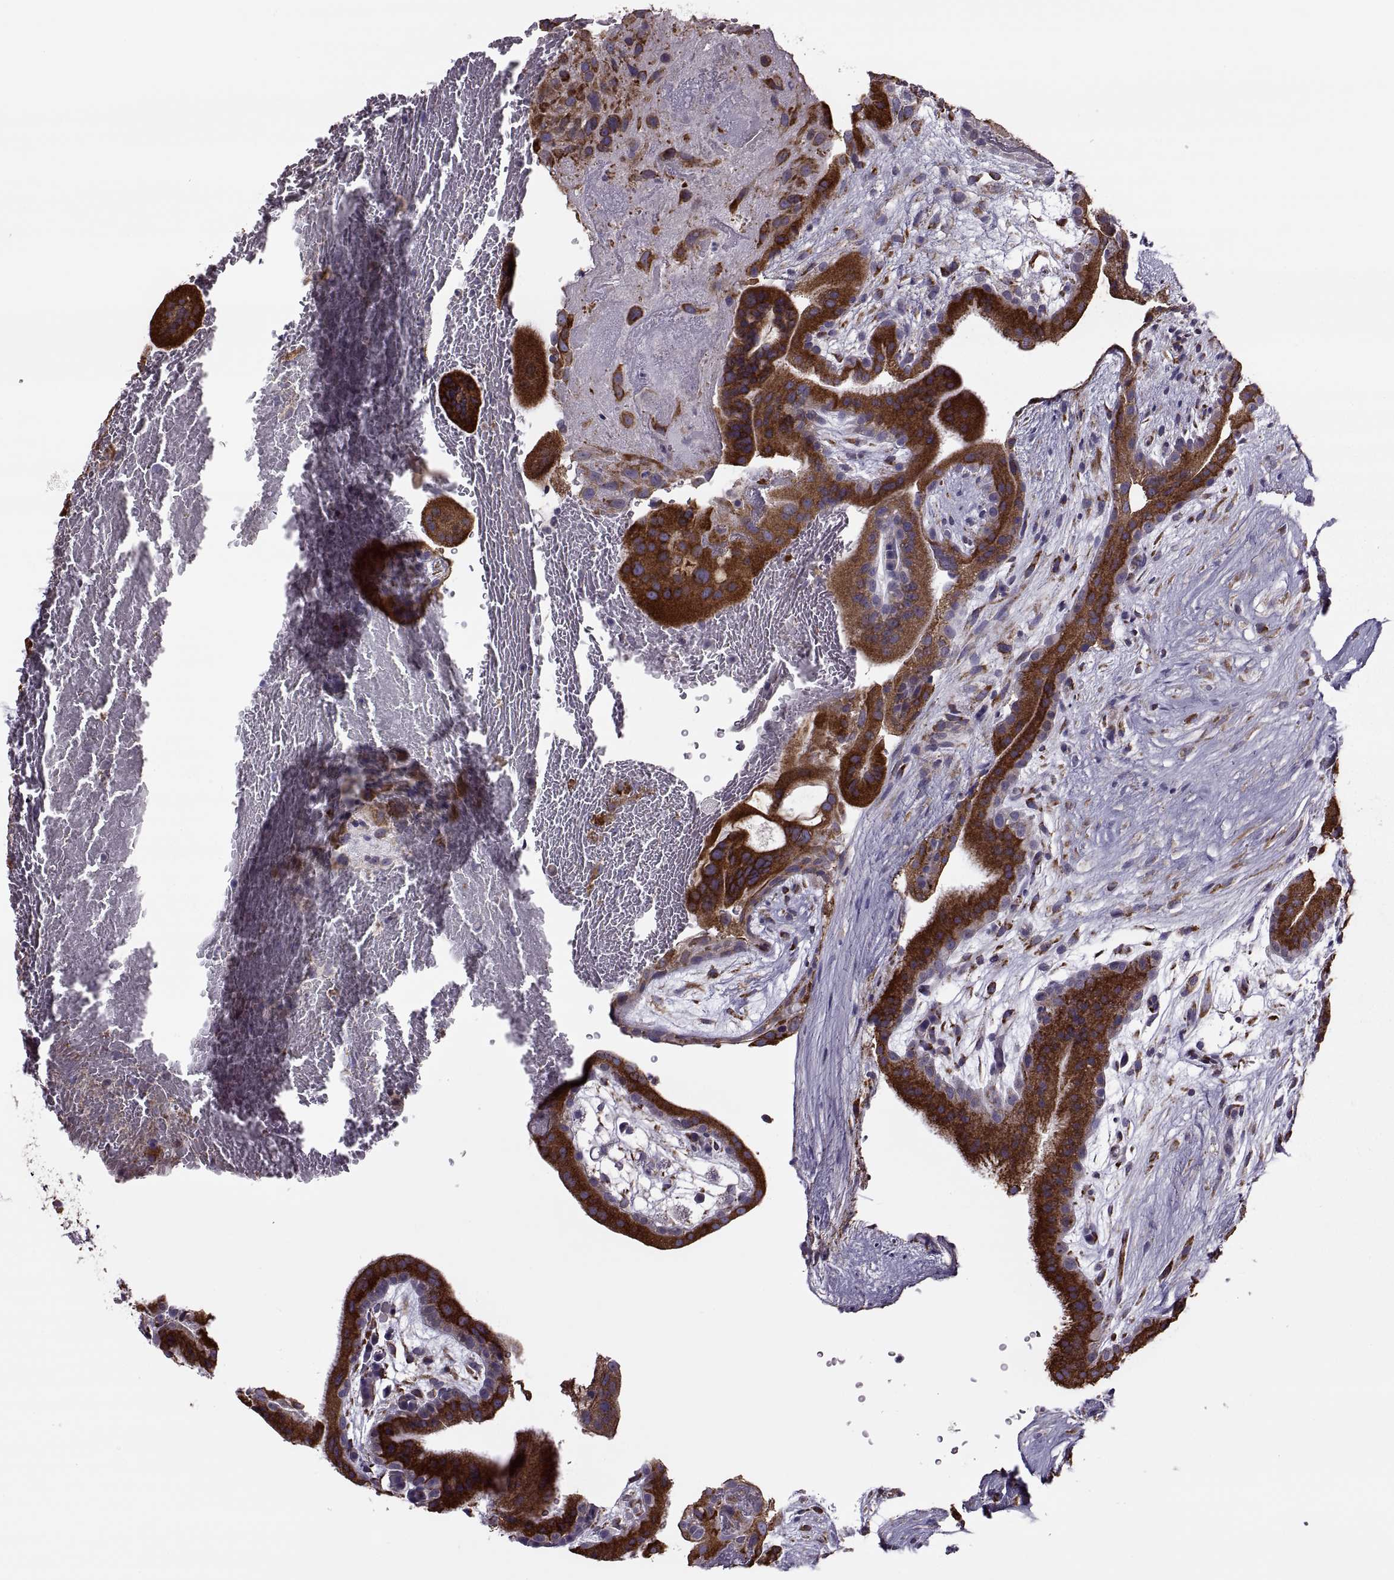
{"staining": {"intensity": "weak", "quantity": "<25%", "location": "cytoplasmic/membranous"}, "tissue": "placenta", "cell_type": "Decidual cells", "image_type": "normal", "snomed": [{"axis": "morphology", "description": "Normal tissue, NOS"}, {"axis": "topography", "description": "Placenta"}], "caption": "Immunohistochemistry (IHC) photomicrograph of normal placenta: human placenta stained with DAB (3,3'-diaminobenzidine) demonstrates no significant protein expression in decidual cells. Brightfield microscopy of IHC stained with DAB (brown) and hematoxylin (blue), captured at high magnification.", "gene": "LETM2", "patient": {"sex": "female", "age": 19}}